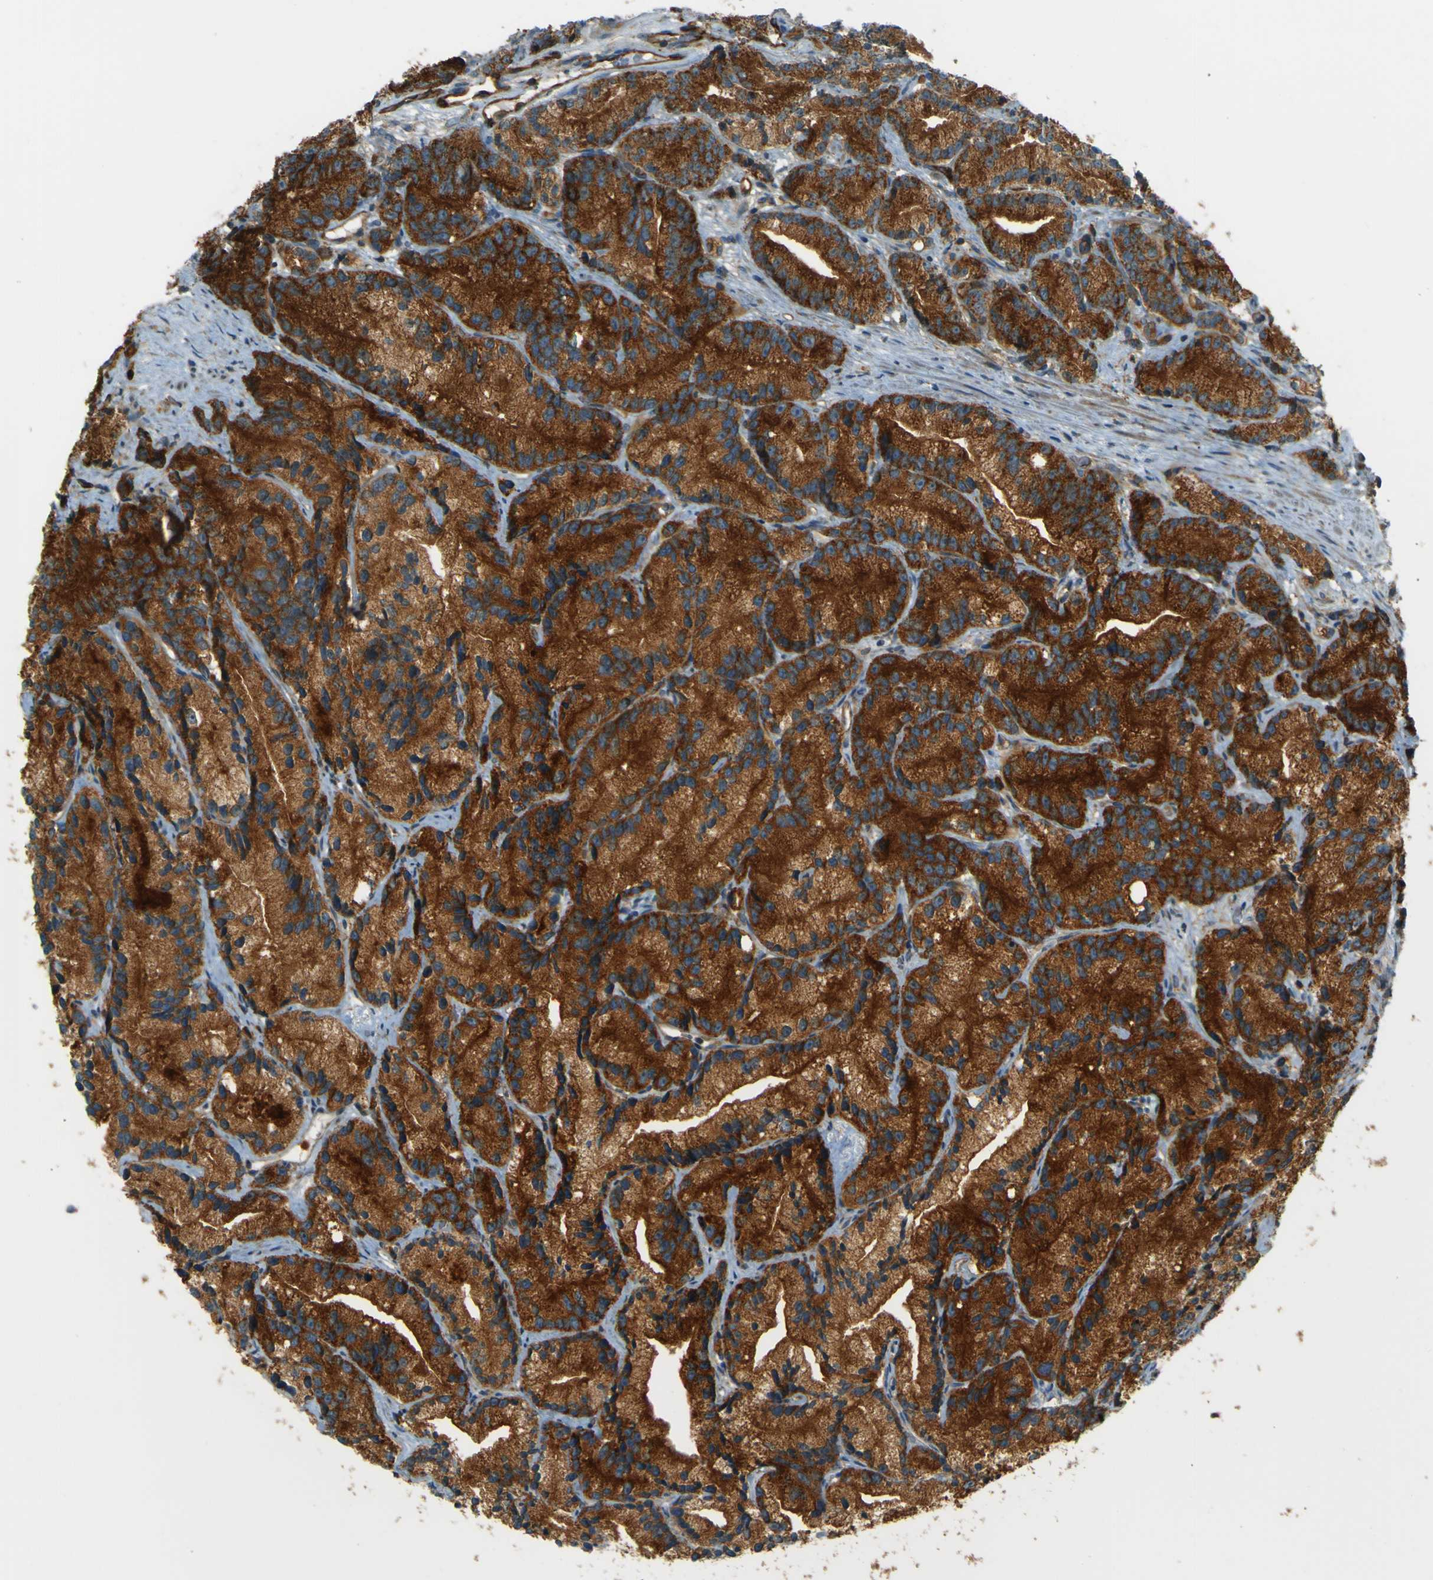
{"staining": {"intensity": "strong", "quantity": ">75%", "location": "cytoplasmic/membranous"}, "tissue": "prostate cancer", "cell_type": "Tumor cells", "image_type": "cancer", "snomed": [{"axis": "morphology", "description": "Adenocarcinoma, Low grade"}, {"axis": "topography", "description": "Prostate"}], "caption": "Immunohistochemical staining of prostate cancer shows high levels of strong cytoplasmic/membranous positivity in about >75% of tumor cells.", "gene": "DNAJC5", "patient": {"sex": "male", "age": 89}}